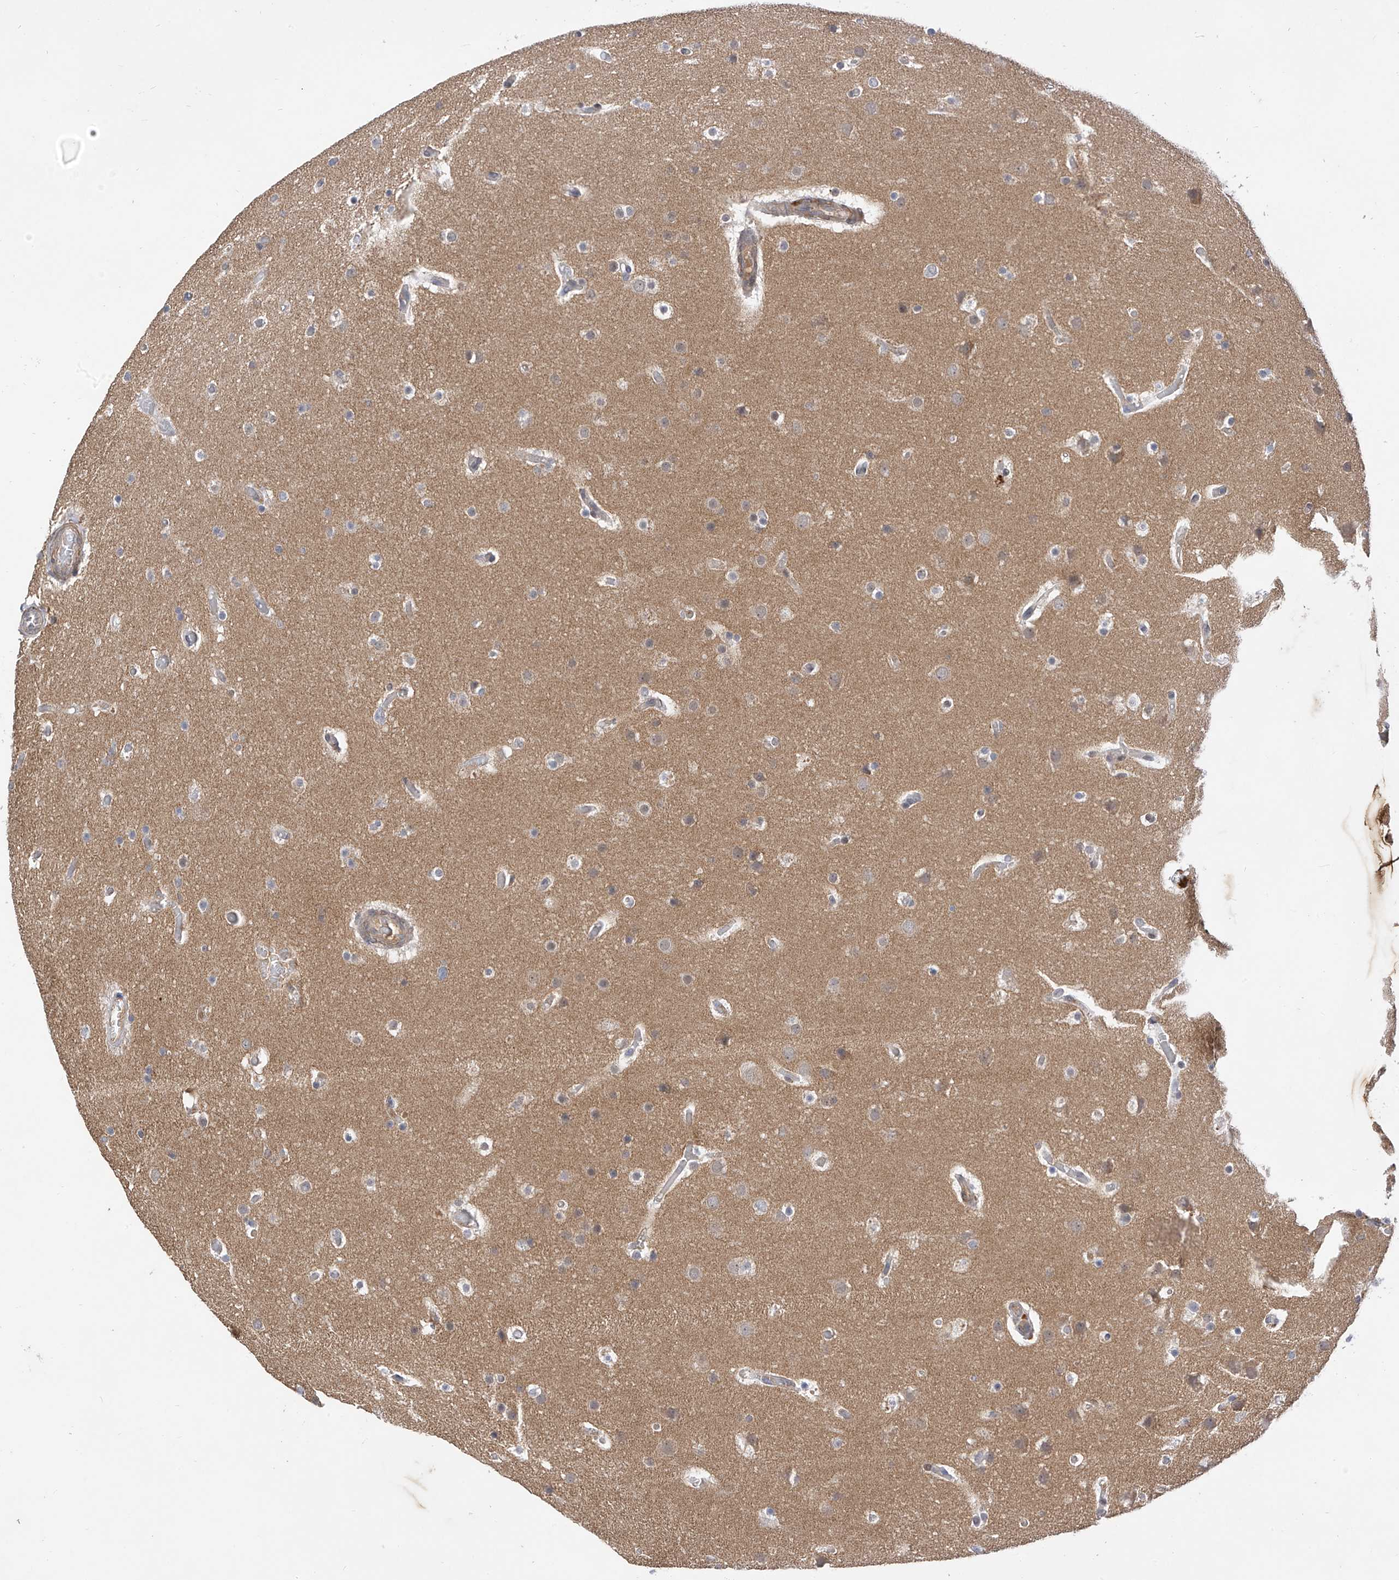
{"staining": {"intensity": "negative", "quantity": "none", "location": "none"}, "tissue": "glioma", "cell_type": "Tumor cells", "image_type": "cancer", "snomed": [{"axis": "morphology", "description": "Glioma, malignant, High grade"}, {"axis": "topography", "description": "Cerebral cortex"}], "caption": "DAB (3,3'-diaminobenzidine) immunohistochemical staining of human glioma displays no significant expression in tumor cells.", "gene": "MRTFA", "patient": {"sex": "female", "age": 36}}